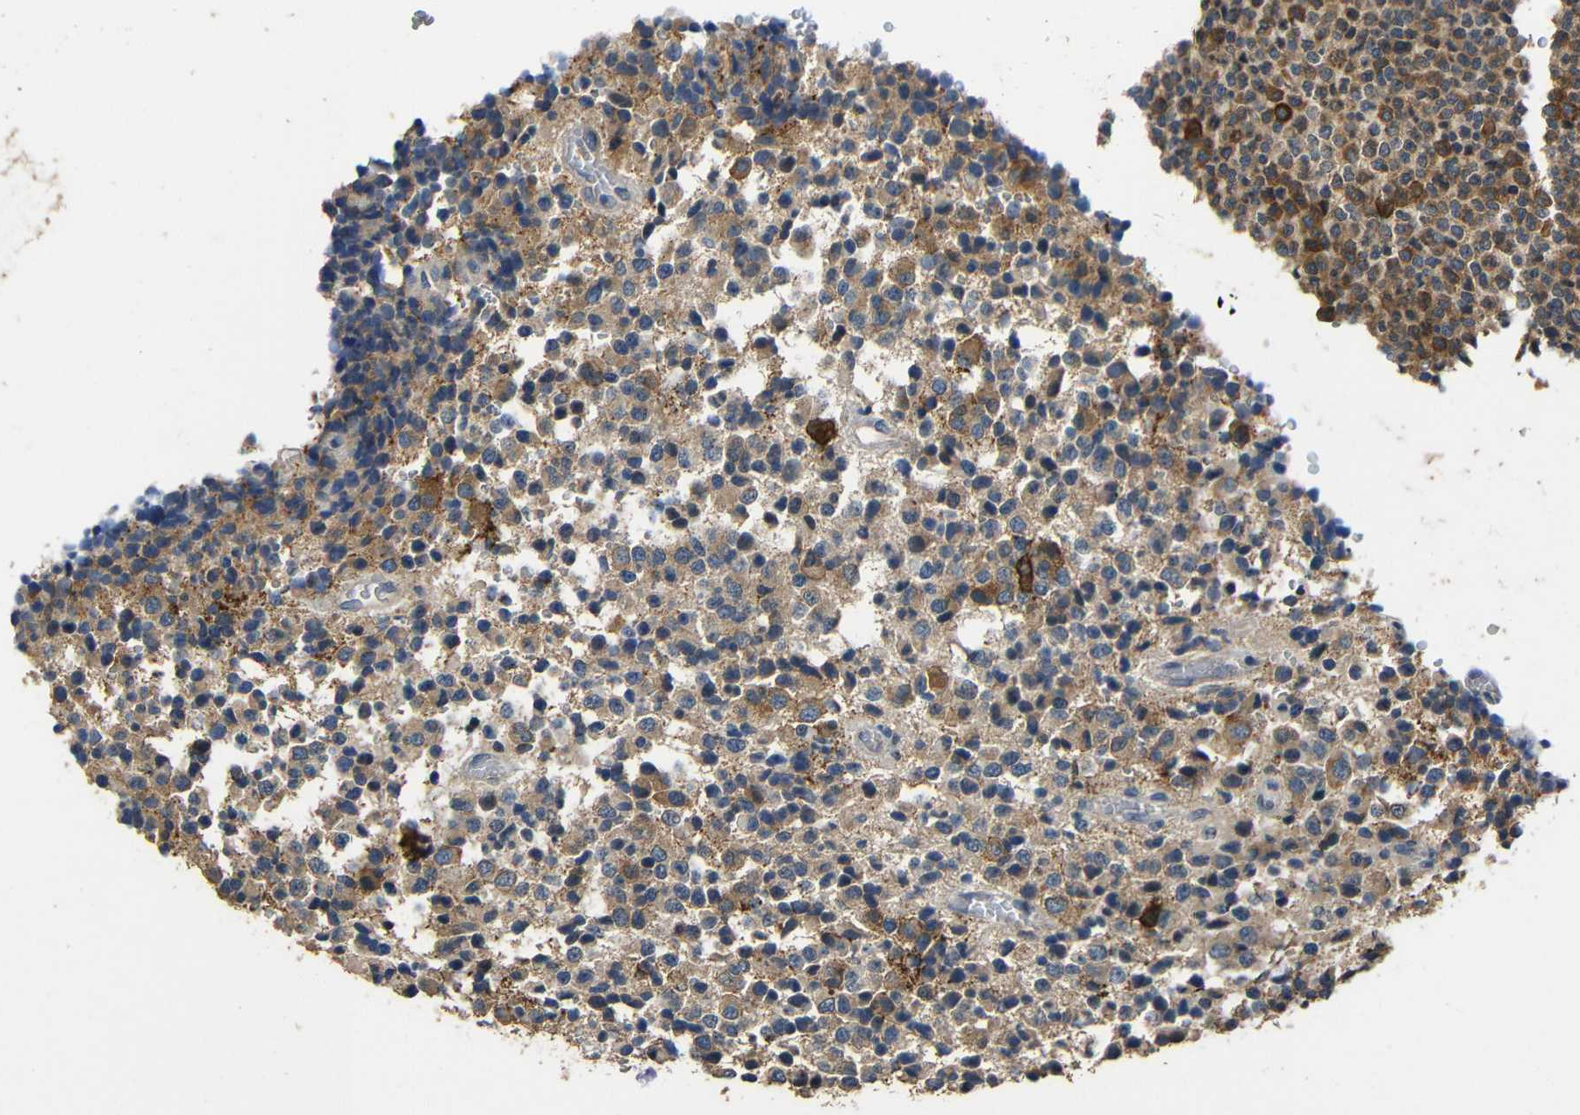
{"staining": {"intensity": "moderate", "quantity": ">75%", "location": "cytoplasmic/membranous"}, "tissue": "glioma", "cell_type": "Tumor cells", "image_type": "cancer", "snomed": [{"axis": "morphology", "description": "Glioma, malignant, High grade"}, {"axis": "topography", "description": "pancreas cauda"}], "caption": "IHC staining of glioma, which exhibits medium levels of moderate cytoplasmic/membranous expression in approximately >75% of tumor cells indicating moderate cytoplasmic/membranous protein positivity. The staining was performed using DAB (brown) for protein detection and nuclei were counterstained in hematoxylin (blue).", "gene": "C6orf89", "patient": {"sex": "male", "age": 60}}